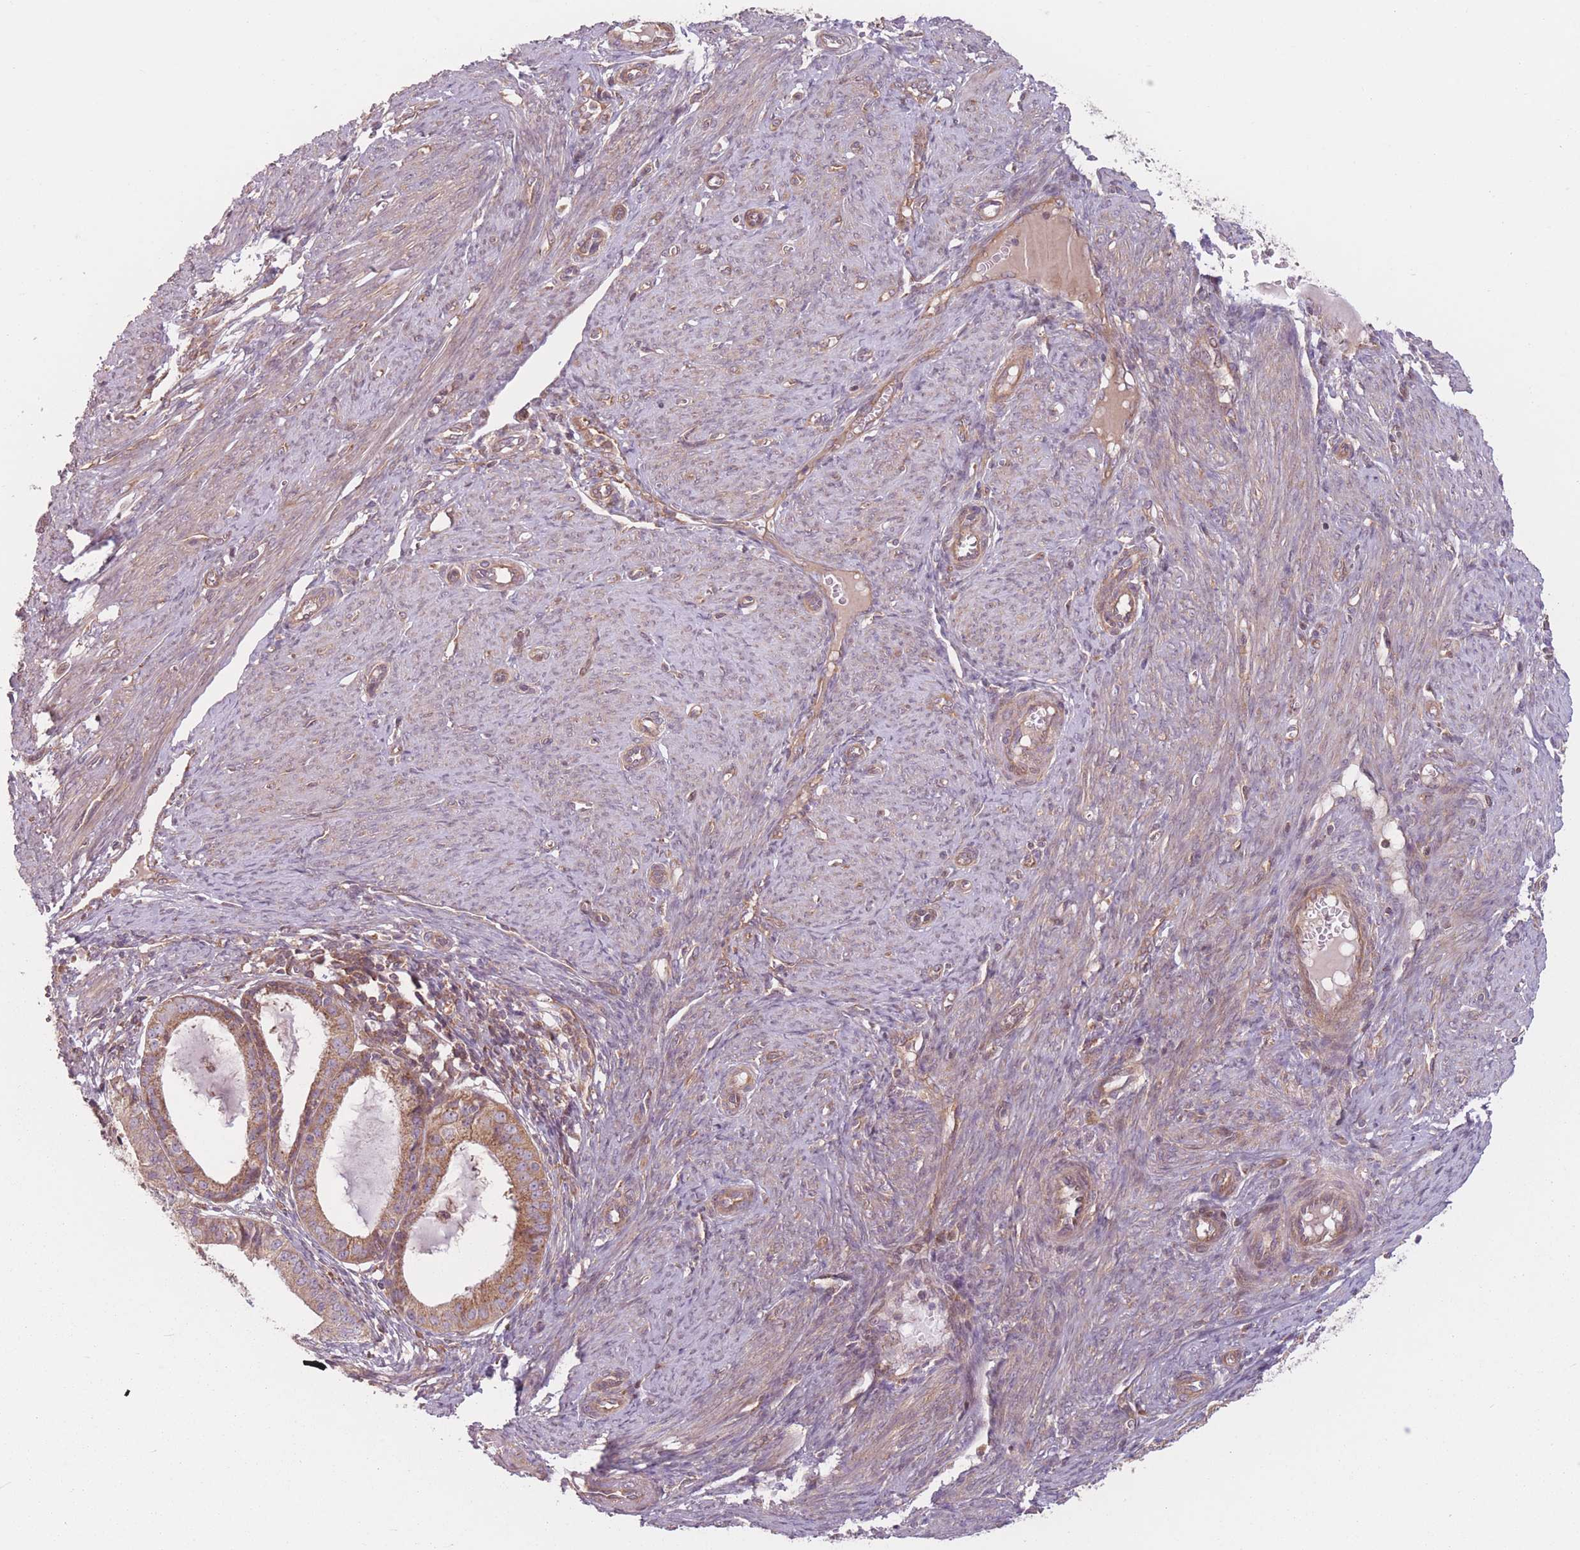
{"staining": {"intensity": "moderate", "quantity": ">75%", "location": "cytoplasmic/membranous"}, "tissue": "endometrial cancer", "cell_type": "Tumor cells", "image_type": "cancer", "snomed": [{"axis": "morphology", "description": "Adenocarcinoma, NOS"}, {"axis": "topography", "description": "Endometrium"}], "caption": "Immunohistochemistry staining of adenocarcinoma (endometrial), which shows medium levels of moderate cytoplasmic/membranous positivity in about >75% of tumor cells indicating moderate cytoplasmic/membranous protein expression. The staining was performed using DAB (3,3'-diaminobenzidine) (brown) for protein detection and nuclei were counterstained in hematoxylin (blue).", "gene": "WASHC2A", "patient": {"sex": "female", "age": 51}}